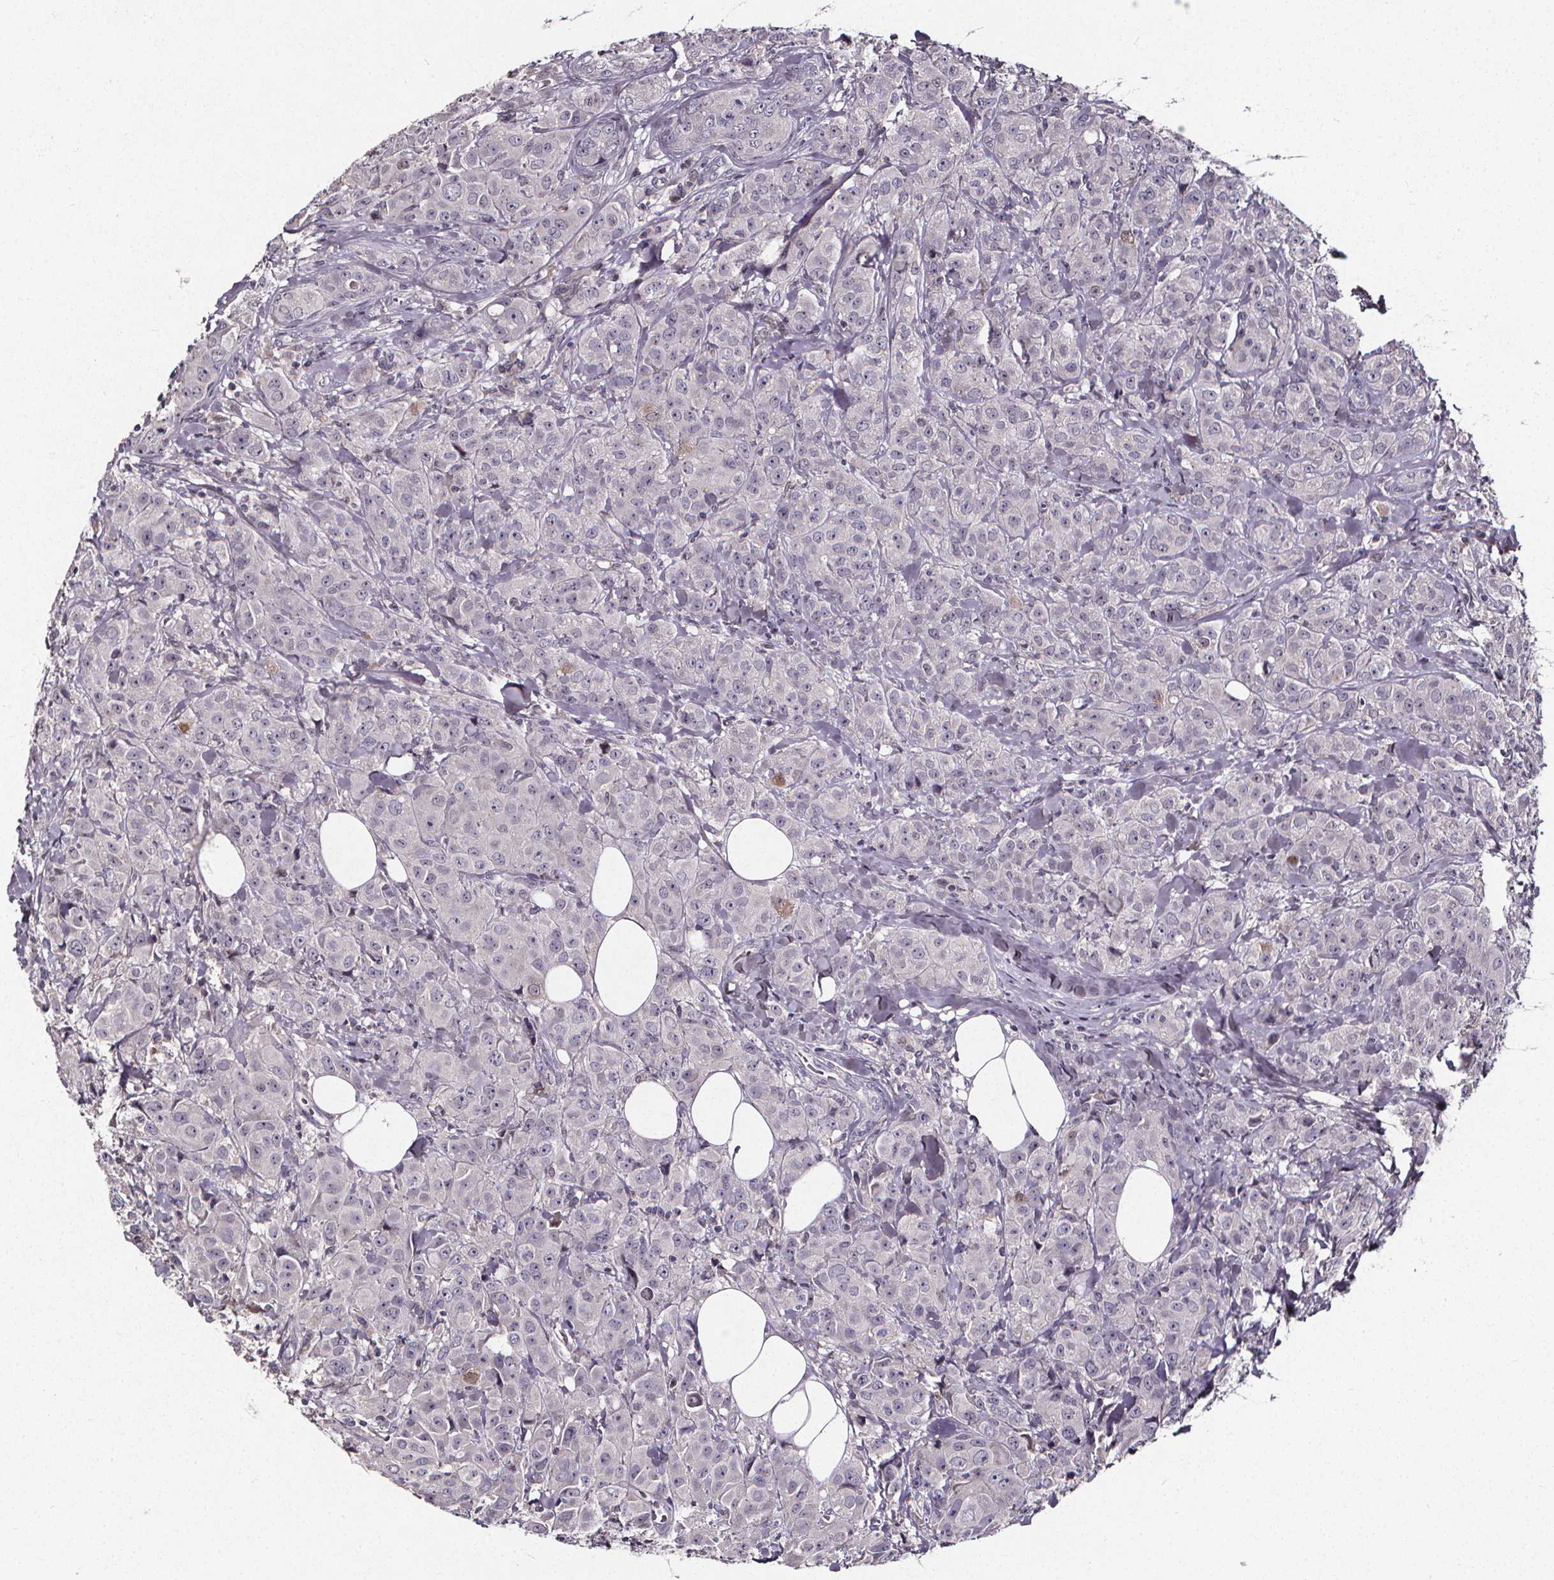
{"staining": {"intensity": "negative", "quantity": "none", "location": "none"}, "tissue": "breast cancer", "cell_type": "Tumor cells", "image_type": "cancer", "snomed": [{"axis": "morphology", "description": "Duct carcinoma"}, {"axis": "topography", "description": "Breast"}], "caption": "Immunohistochemistry of breast infiltrating ductal carcinoma exhibits no staining in tumor cells. The staining is performed using DAB brown chromogen with nuclei counter-stained in using hematoxylin.", "gene": "SPAG8", "patient": {"sex": "female", "age": 43}}